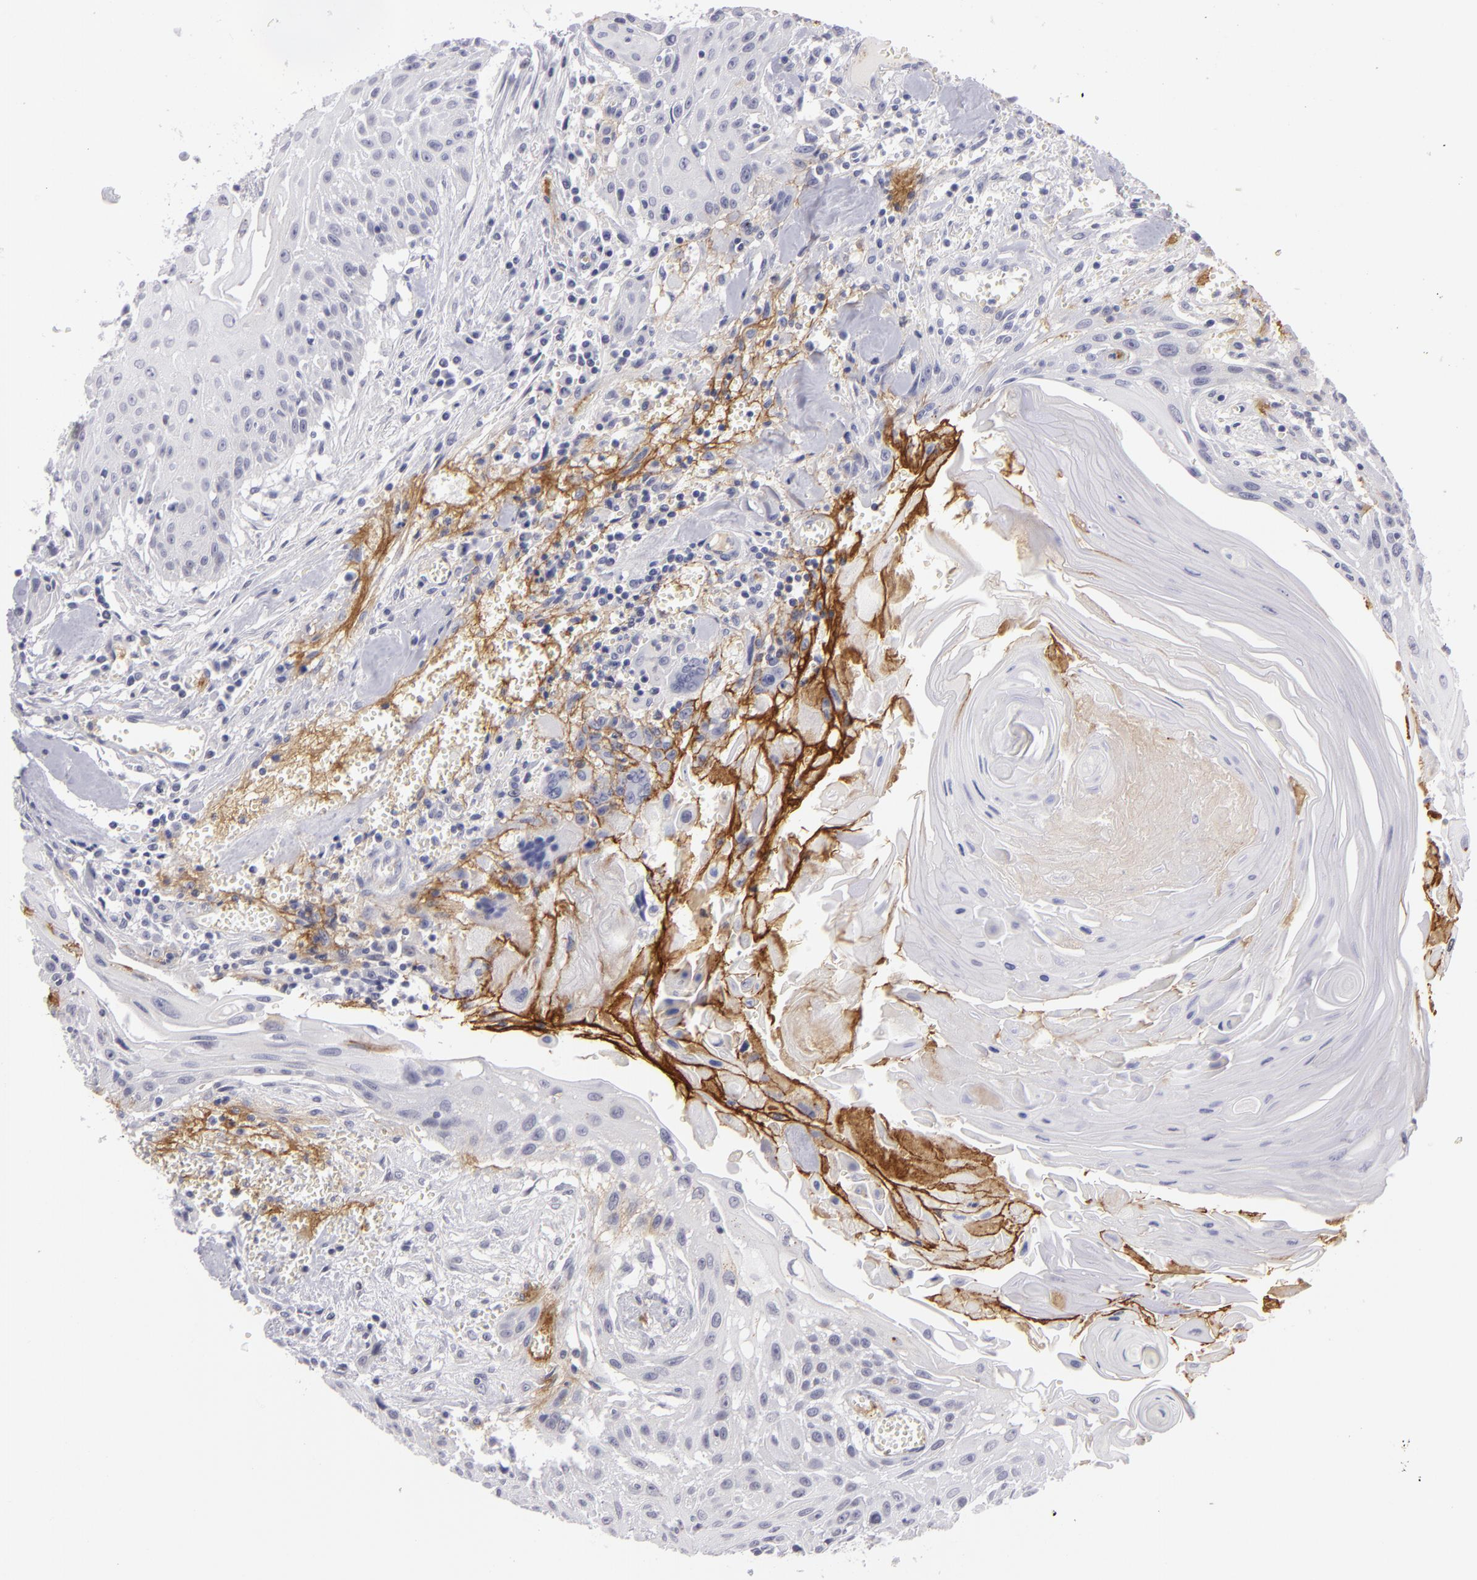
{"staining": {"intensity": "negative", "quantity": "none", "location": "none"}, "tissue": "head and neck cancer", "cell_type": "Tumor cells", "image_type": "cancer", "snomed": [{"axis": "morphology", "description": "Squamous cell carcinoma, NOS"}, {"axis": "morphology", "description": "Squamous cell carcinoma, metastatic, NOS"}, {"axis": "topography", "description": "Lymph node"}, {"axis": "topography", "description": "Salivary gland"}, {"axis": "topography", "description": "Head-Neck"}], "caption": "High magnification brightfield microscopy of head and neck cancer stained with DAB (brown) and counterstained with hematoxylin (blue): tumor cells show no significant positivity.", "gene": "CTNNB1", "patient": {"sex": "female", "age": 74}}